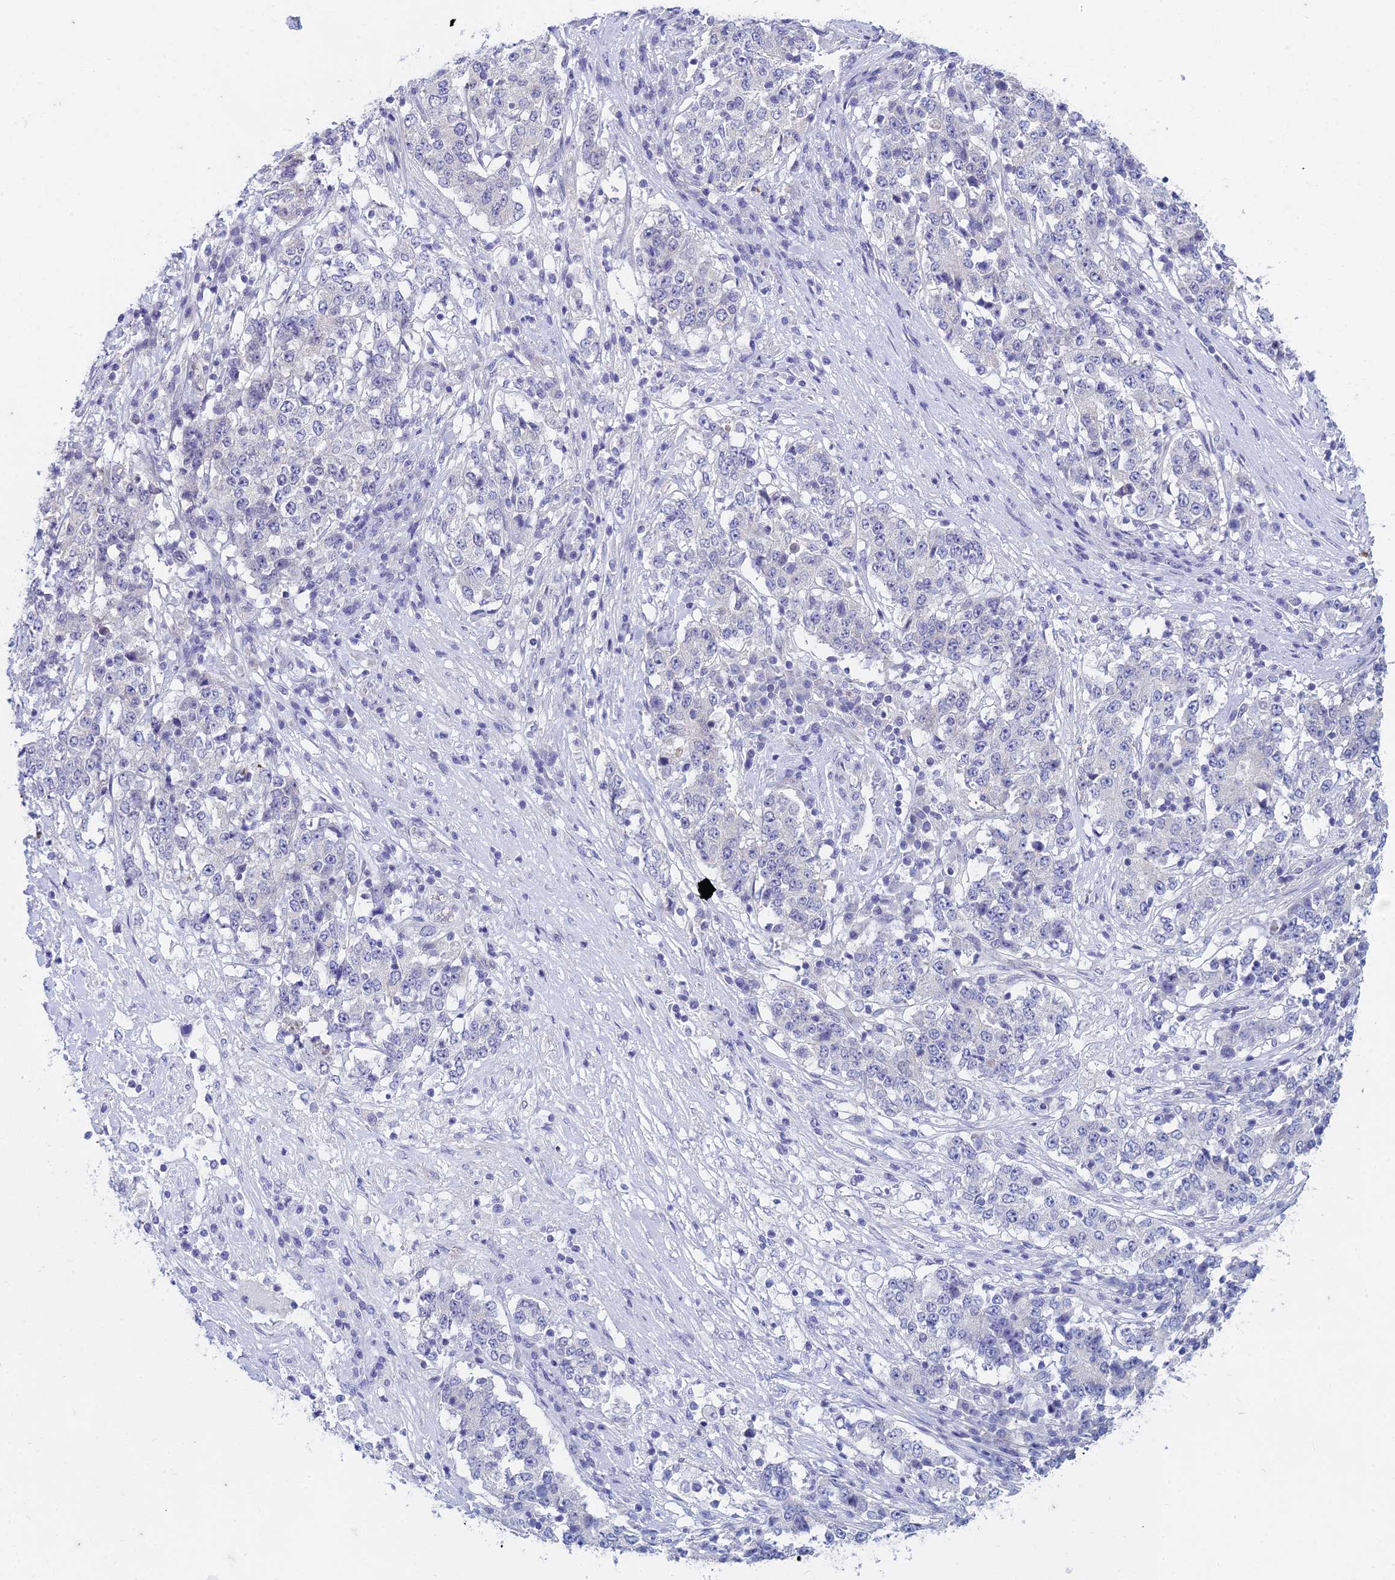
{"staining": {"intensity": "negative", "quantity": "none", "location": "none"}, "tissue": "stomach cancer", "cell_type": "Tumor cells", "image_type": "cancer", "snomed": [{"axis": "morphology", "description": "Adenocarcinoma, NOS"}, {"axis": "topography", "description": "Stomach"}], "caption": "High magnification brightfield microscopy of stomach adenocarcinoma stained with DAB (brown) and counterstained with hematoxylin (blue): tumor cells show no significant positivity.", "gene": "EEF2KMT", "patient": {"sex": "male", "age": 59}}